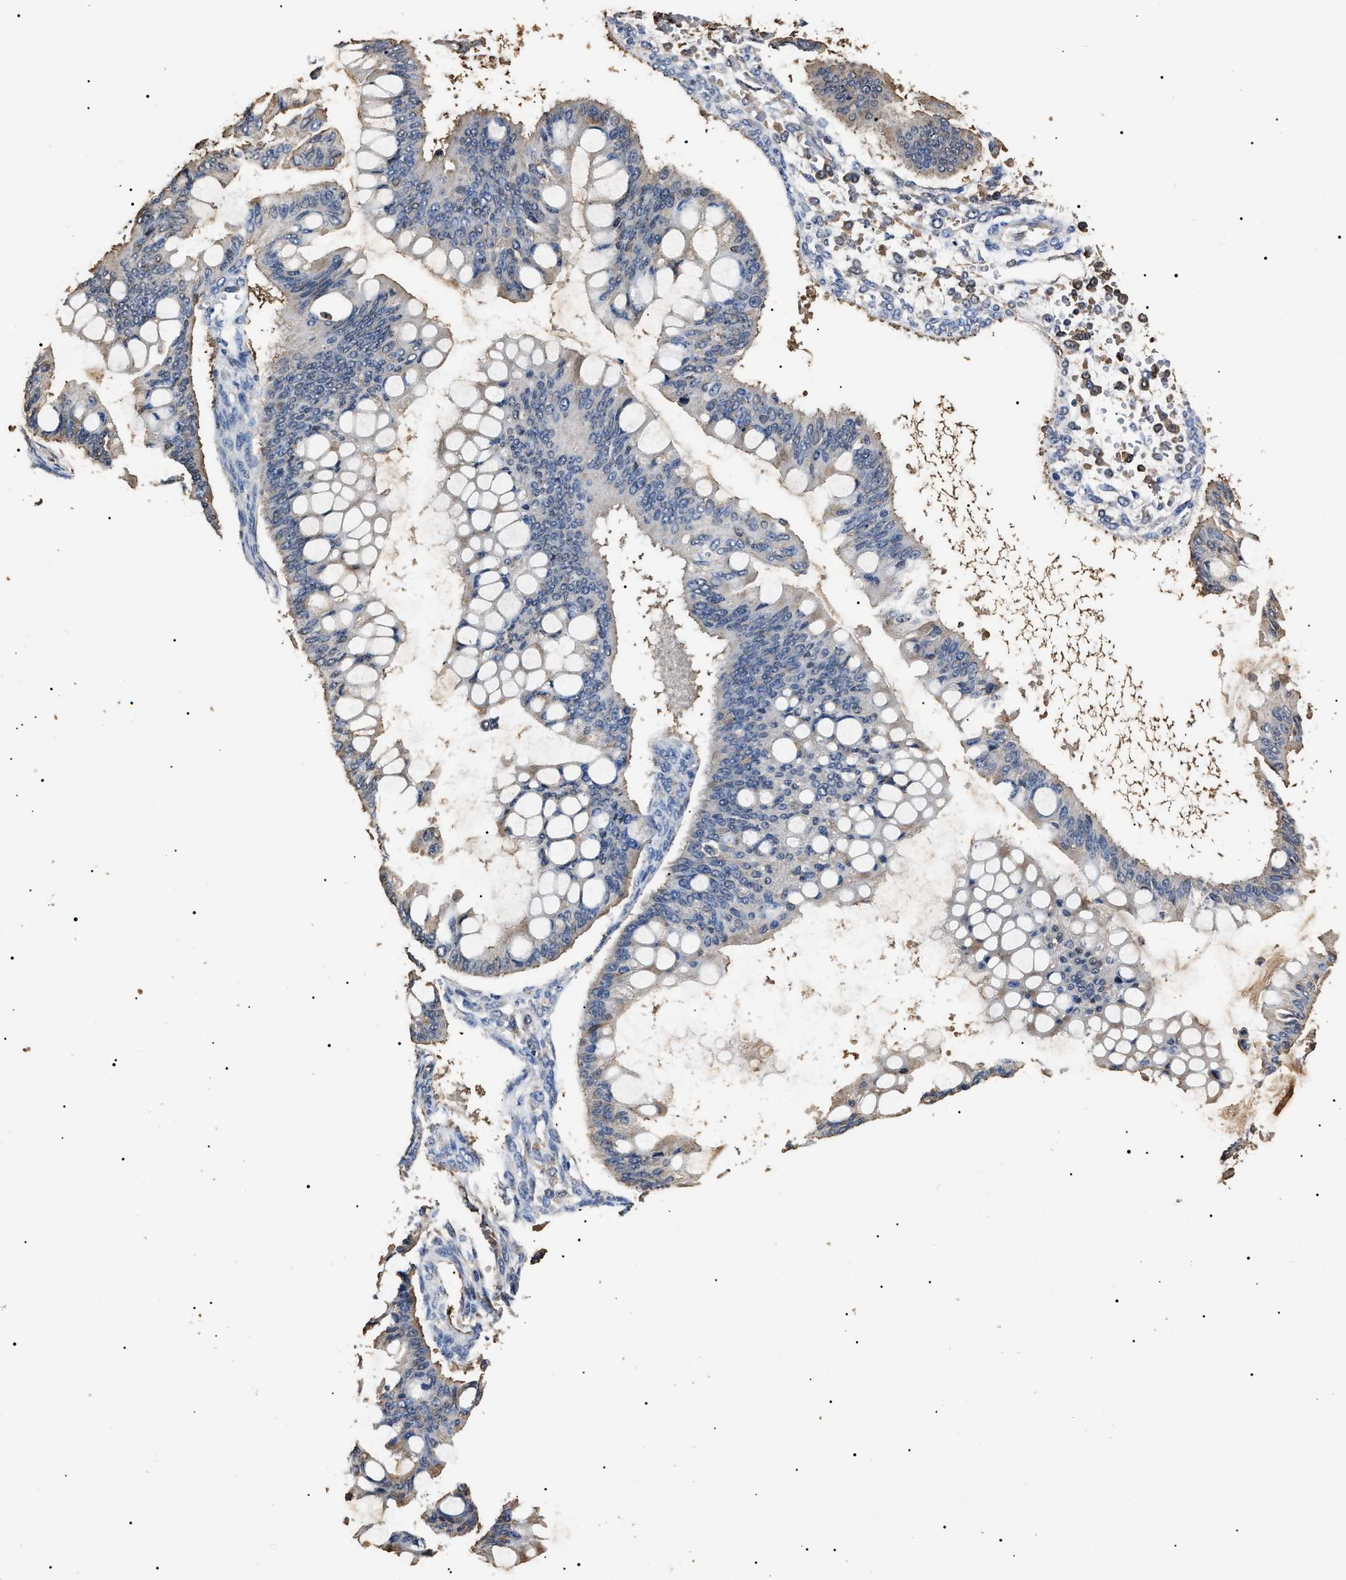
{"staining": {"intensity": "weak", "quantity": "<25%", "location": "cytoplasmic/membranous"}, "tissue": "ovarian cancer", "cell_type": "Tumor cells", "image_type": "cancer", "snomed": [{"axis": "morphology", "description": "Cystadenocarcinoma, mucinous, NOS"}, {"axis": "topography", "description": "Ovary"}], "caption": "The image displays no staining of tumor cells in ovarian cancer.", "gene": "ALDH1A1", "patient": {"sex": "female", "age": 73}}